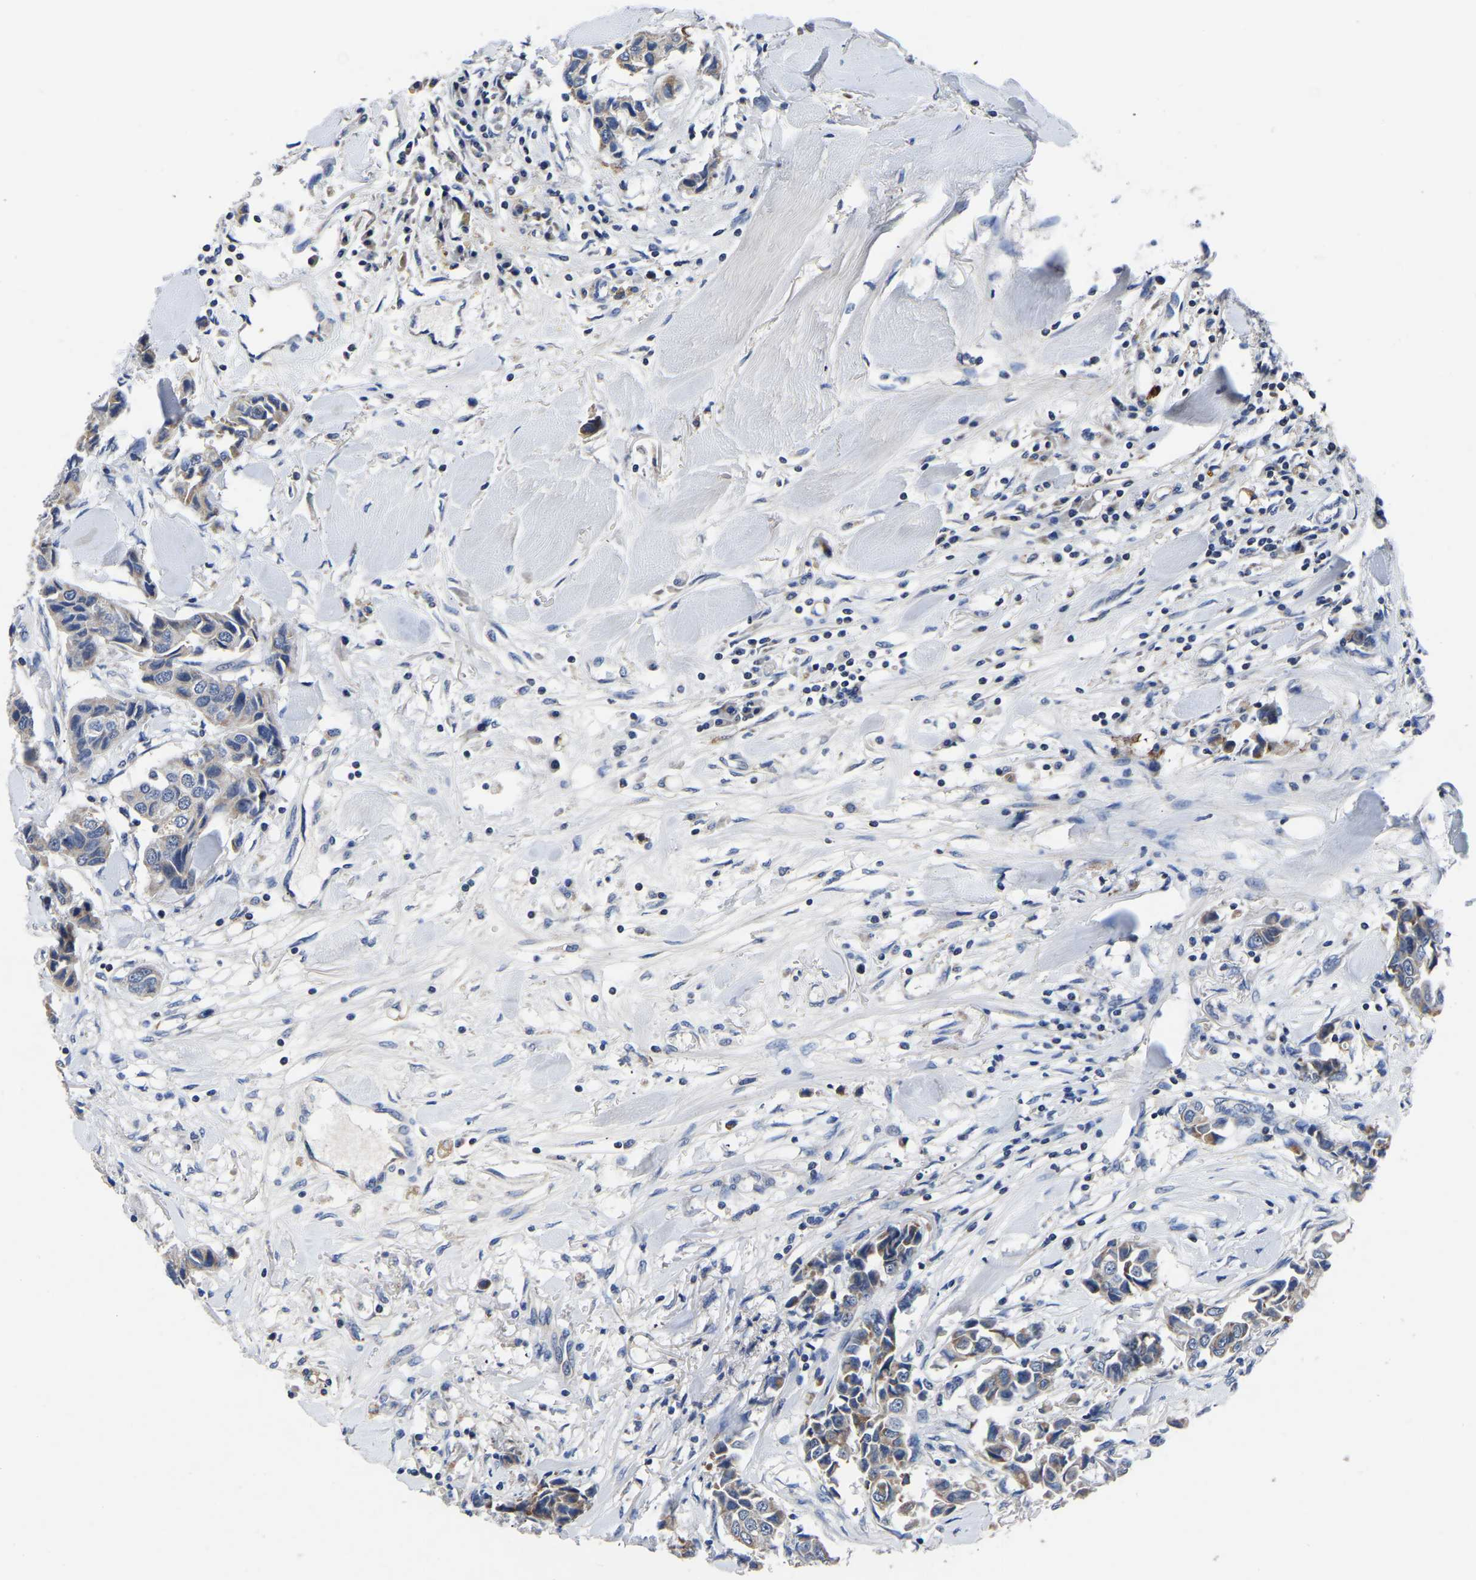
{"staining": {"intensity": "moderate", "quantity": "<25%", "location": "cytoplasmic/membranous"}, "tissue": "breast cancer", "cell_type": "Tumor cells", "image_type": "cancer", "snomed": [{"axis": "morphology", "description": "Duct carcinoma"}, {"axis": "topography", "description": "Breast"}], "caption": "Immunohistochemical staining of human breast cancer (intraductal carcinoma) reveals low levels of moderate cytoplasmic/membranous protein expression in about <25% of tumor cells. The staining was performed using DAB to visualize the protein expression in brown, while the nuclei were stained in blue with hematoxylin (Magnification: 20x).", "gene": "FGD5", "patient": {"sex": "female", "age": 80}}